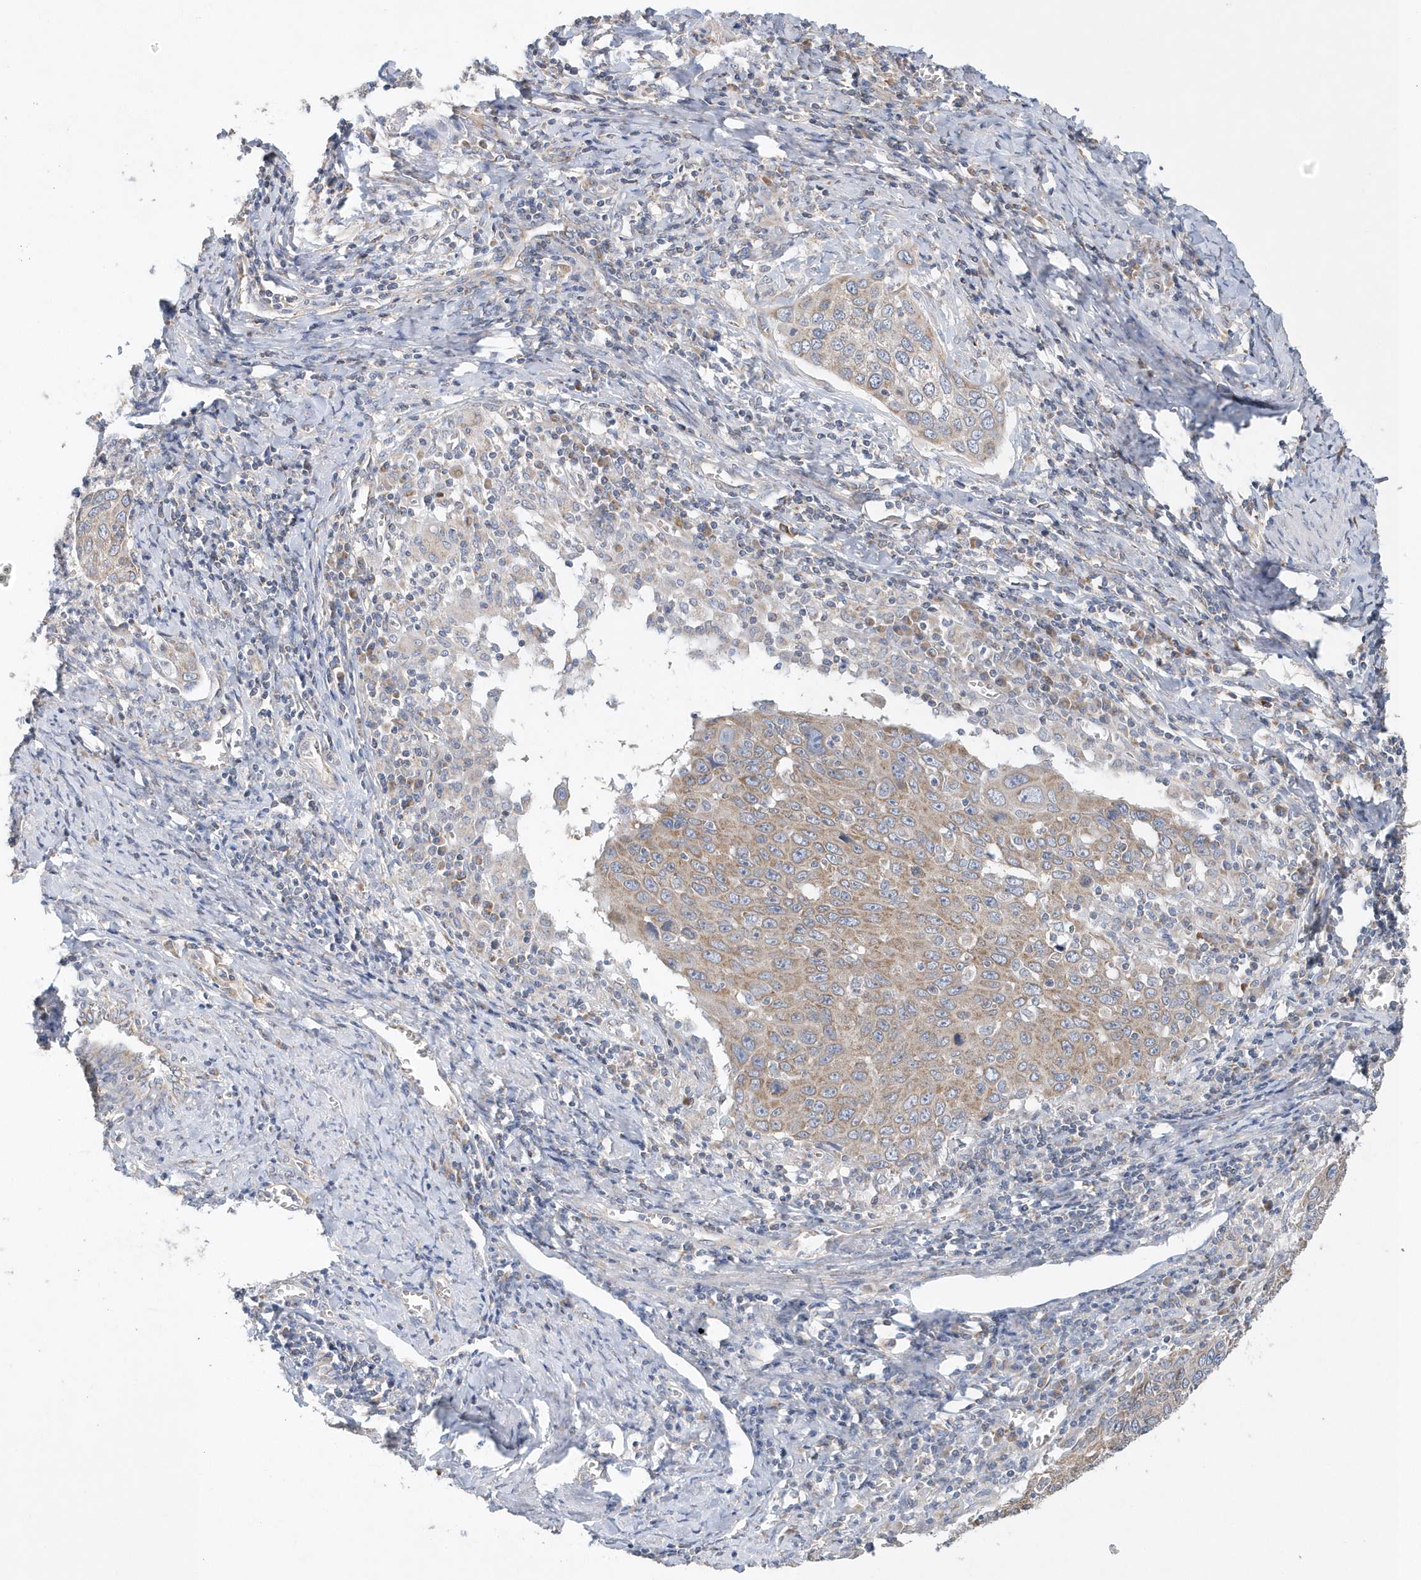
{"staining": {"intensity": "moderate", "quantity": "<25%", "location": "cytoplasmic/membranous"}, "tissue": "cervical cancer", "cell_type": "Tumor cells", "image_type": "cancer", "snomed": [{"axis": "morphology", "description": "Squamous cell carcinoma, NOS"}, {"axis": "topography", "description": "Cervix"}], "caption": "Immunohistochemistry micrograph of human cervical squamous cell carcinoma stained for a protein (brown), which shows low levels of moderate cytoplasmic/membranous positivity in approximately <25% of tumor cells.", "gene": "SPATA5", "patient": {"sex": "female", "age": 53}}